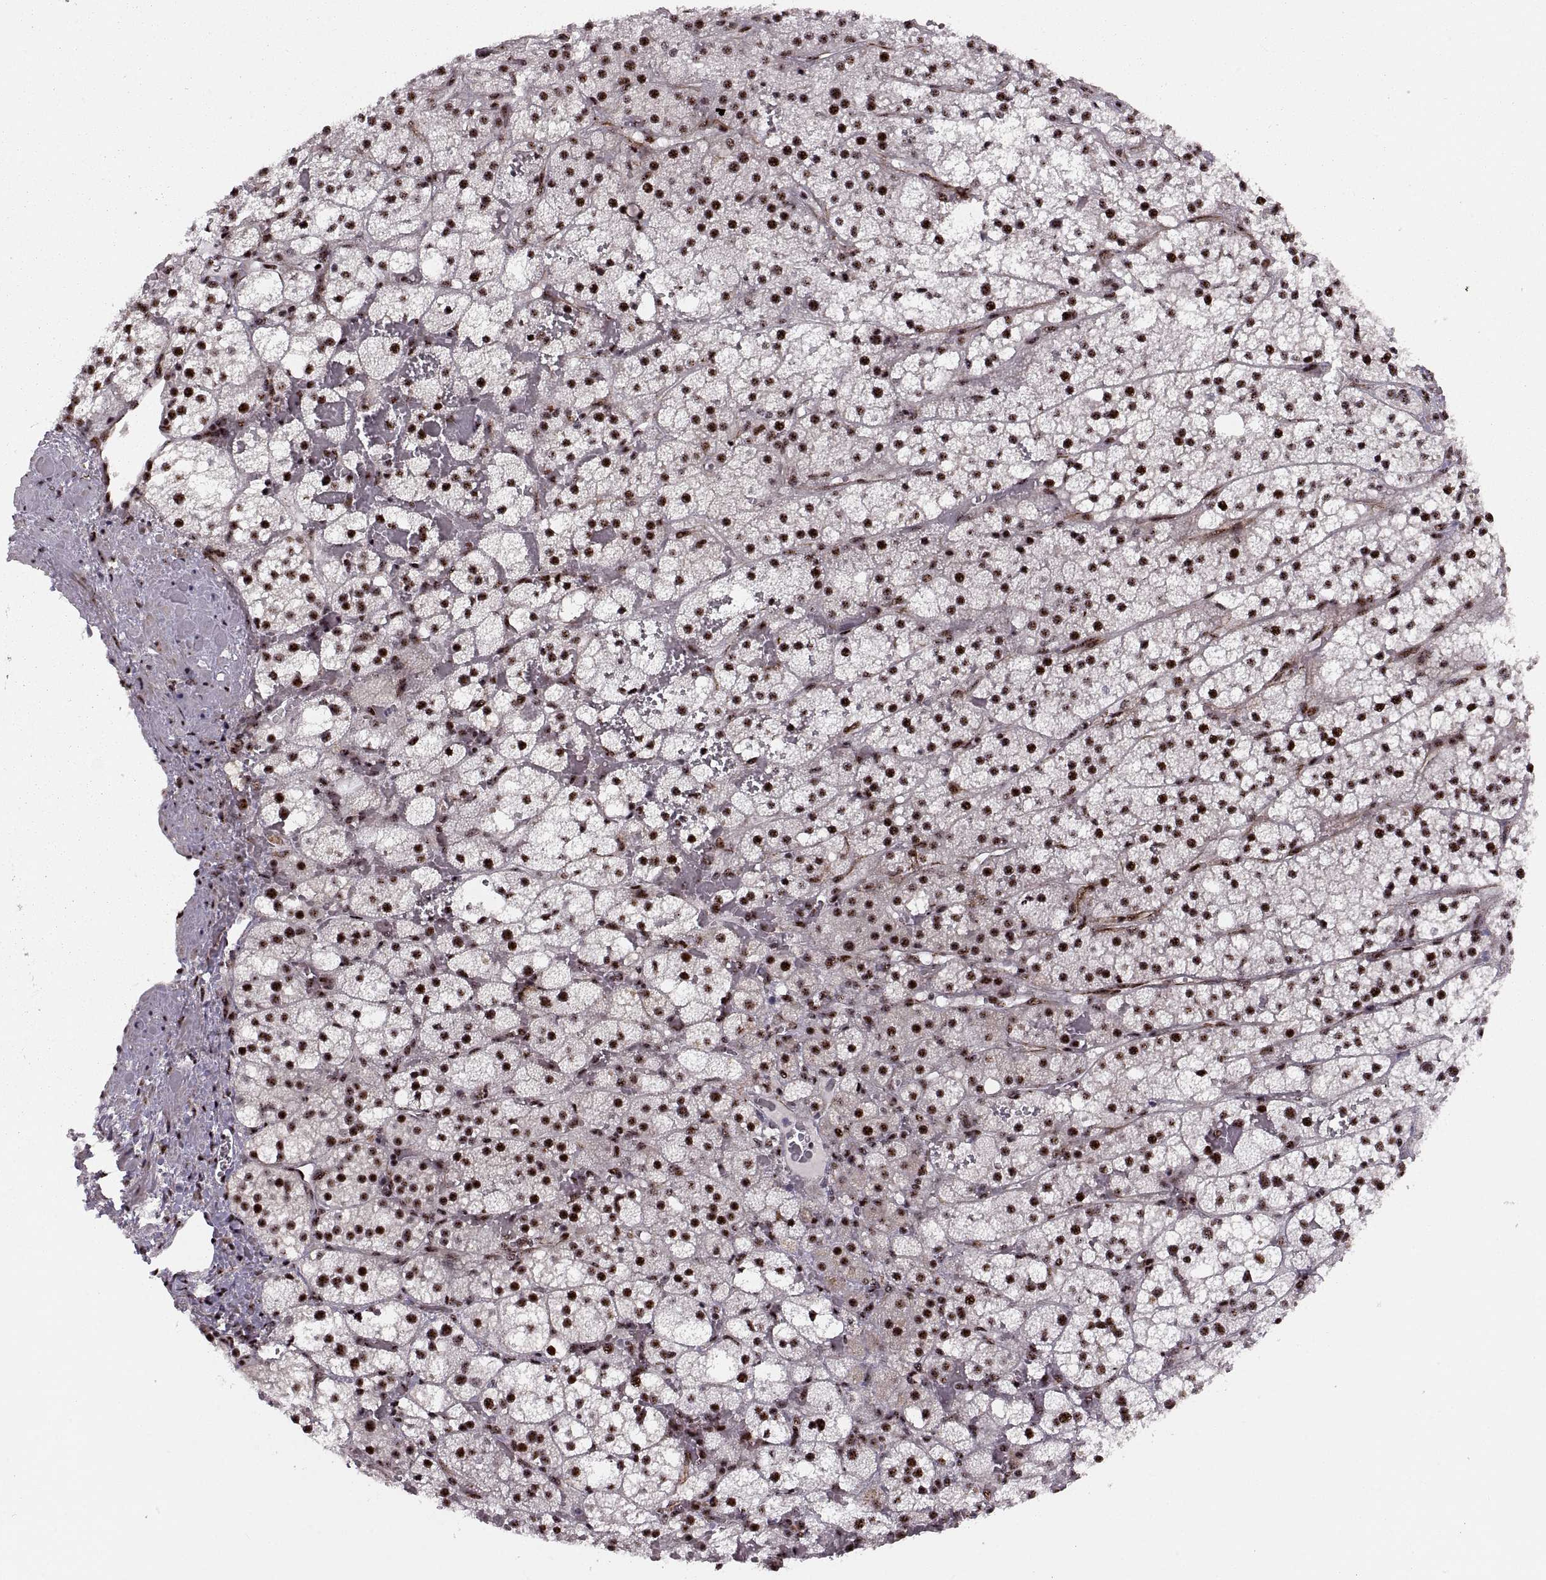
{"staining": {"intensity": "strong", "quantity": ">75%", "location": "nuclear"}, "tissue": "adrenal gland", "cell_type": "Glandular cells", "image_type": "normal", "snomed": [{"axis": "morphology", "description": "Normal tissue, NOS"}, {"axis": "topography", "description": "Adrenal gland"}], "caption": "Immunohistochemical staining of unremarkable adrenal gland reveals >75% levels of strong nuclear protein expression in approximately >75% of glandular cells. The staining was performed using DAB, with brown indicating positive protein expression. Nuclei are stained blue with hematoxylin.", "gene": "ZCCHC17", "patient": {"sex": "male", "age": 53}}